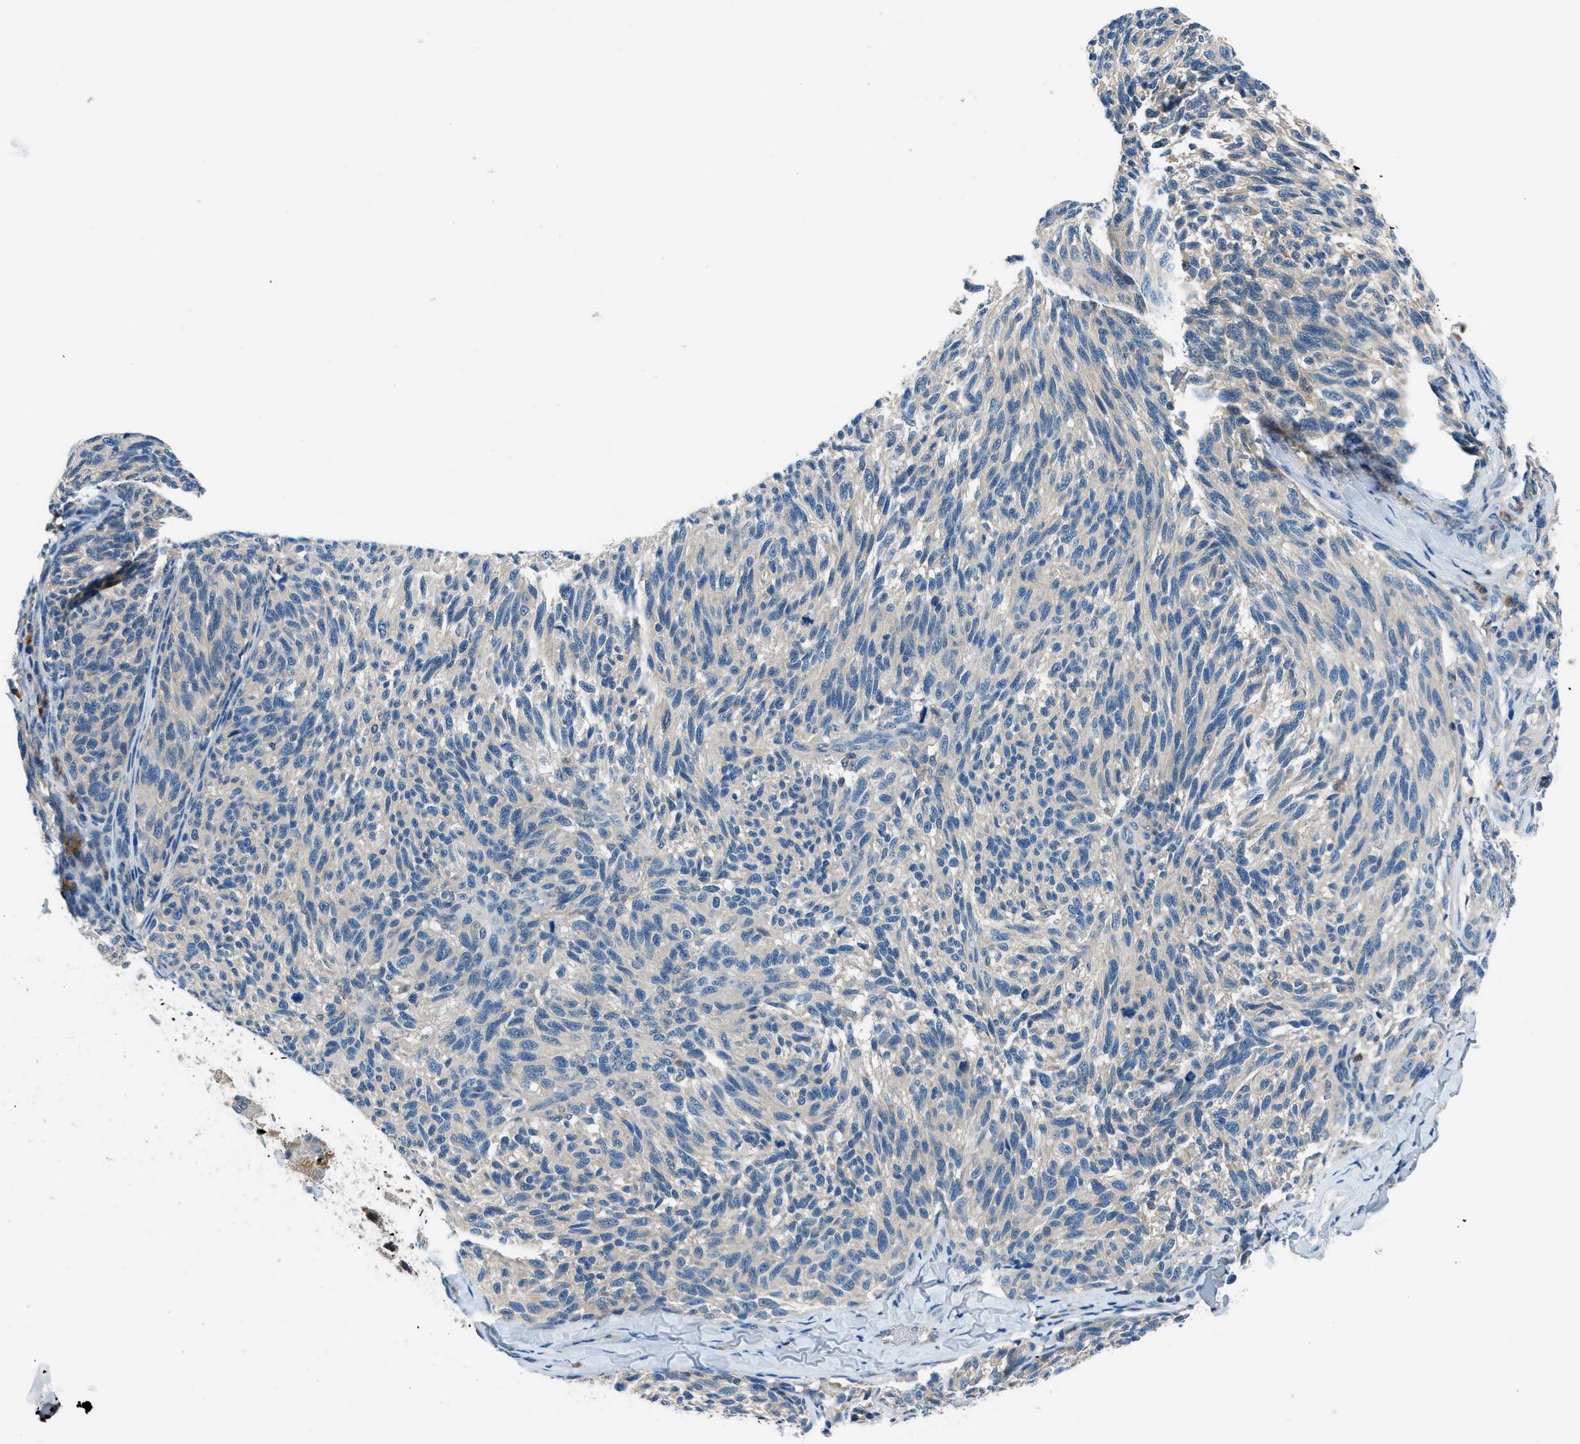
{"staining": {"intensity": "negative", "quantity": "none", "location": "none"}, "tissue": "melanoma", "cell_type": "Tumor cells", "image_type": "cancer", "snomed": [{"axis": "morphology", "description": "Malignant melanoma, NOS"}, {"axis": "topography", "description": "Skin"}], "caption": "A high-resolution histopathology image shows IHC staining of malignant melanoma, which reveals no significant staining in tumor cells.", "gene": "ACP1", "patient": {"sex": "female", "age": 73}}